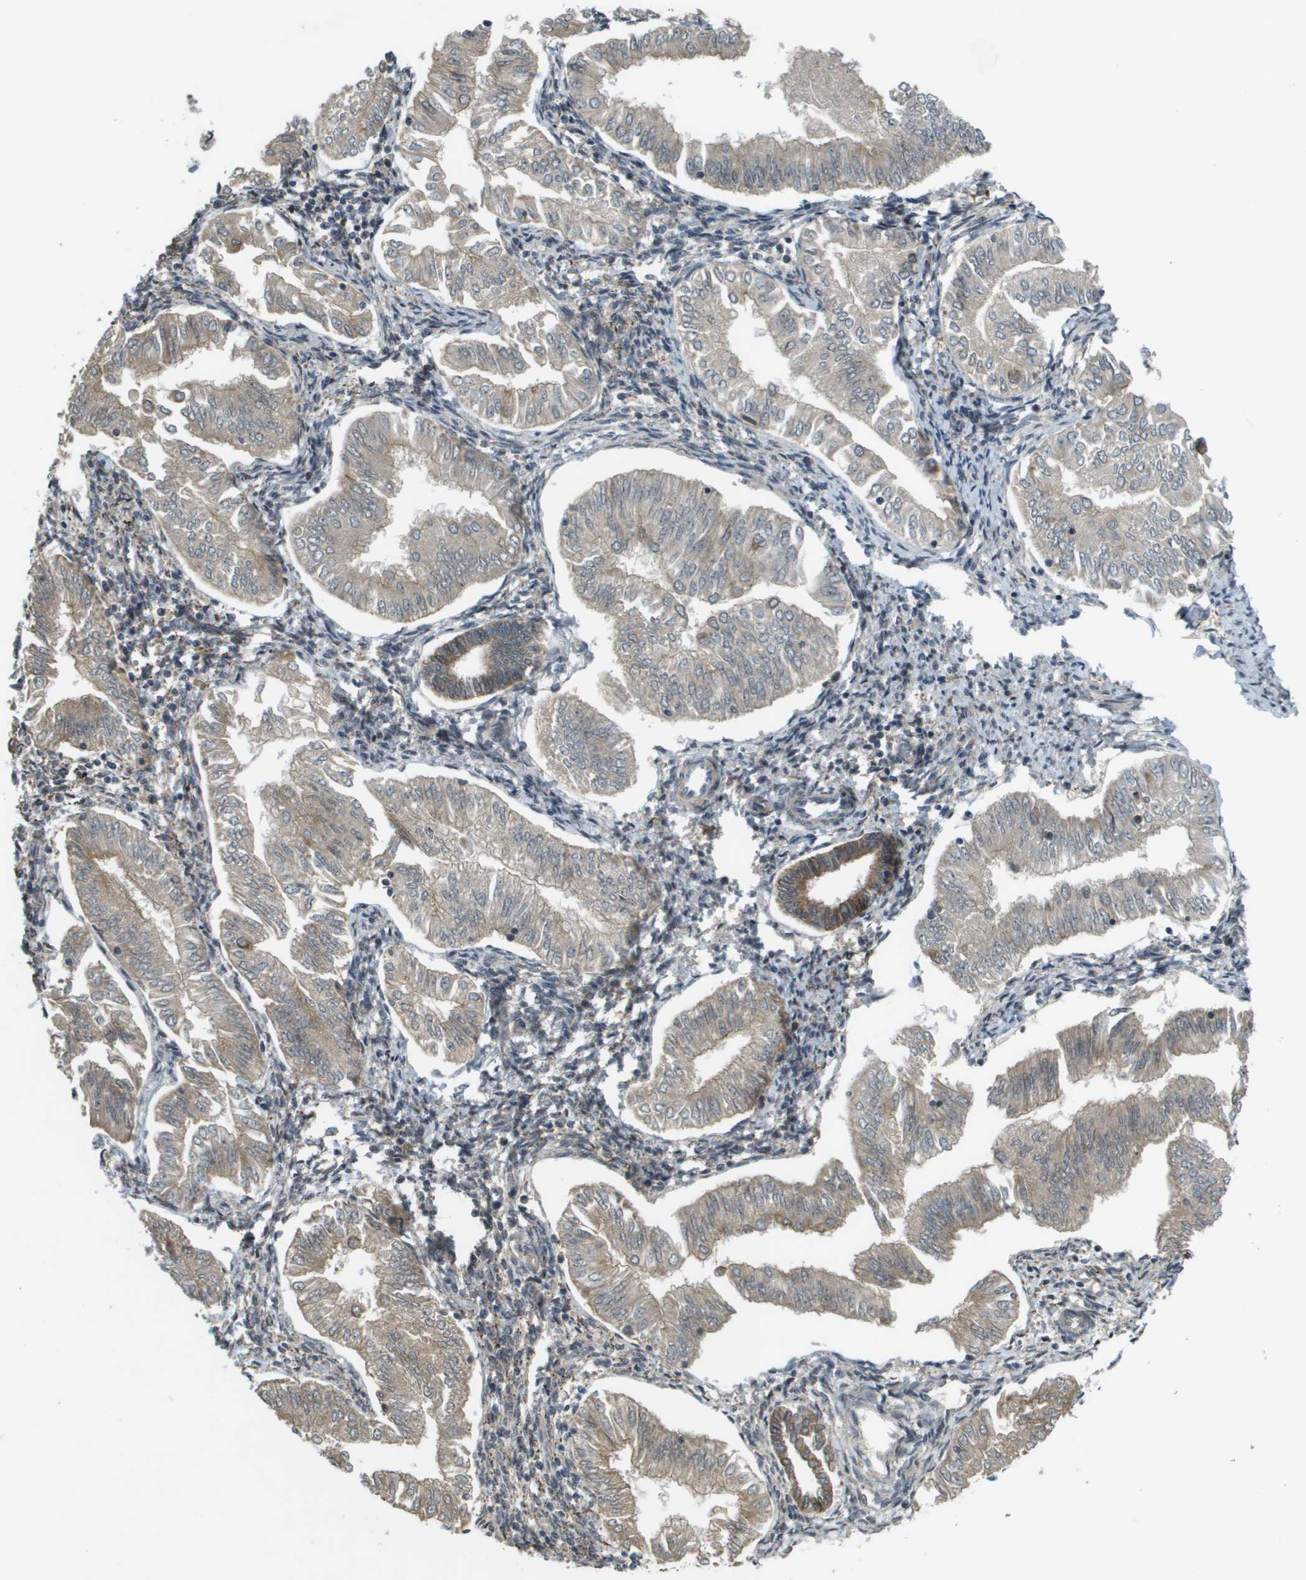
{"staining": {"intensity": "weak", "quantity": "25%-75%", "location": "cytoplasmic/membranous"}, "tissue": "endometrial cancer", "cell_type": "Tumor cells", "image_type": "cancer", "snomed": [{"axis": "morphology", "description": "Adenocarcinoma, NOS"}, {"axis": "topography", "description": "Endometrium"}], "caption": "Endometrial adenocarcinoma stained for a protein exhibits weak cytoplasmic/membranous positivity in tumor cells.", "gene": "CDKN2C", "patient": {"sex": "female", "age": 53}}